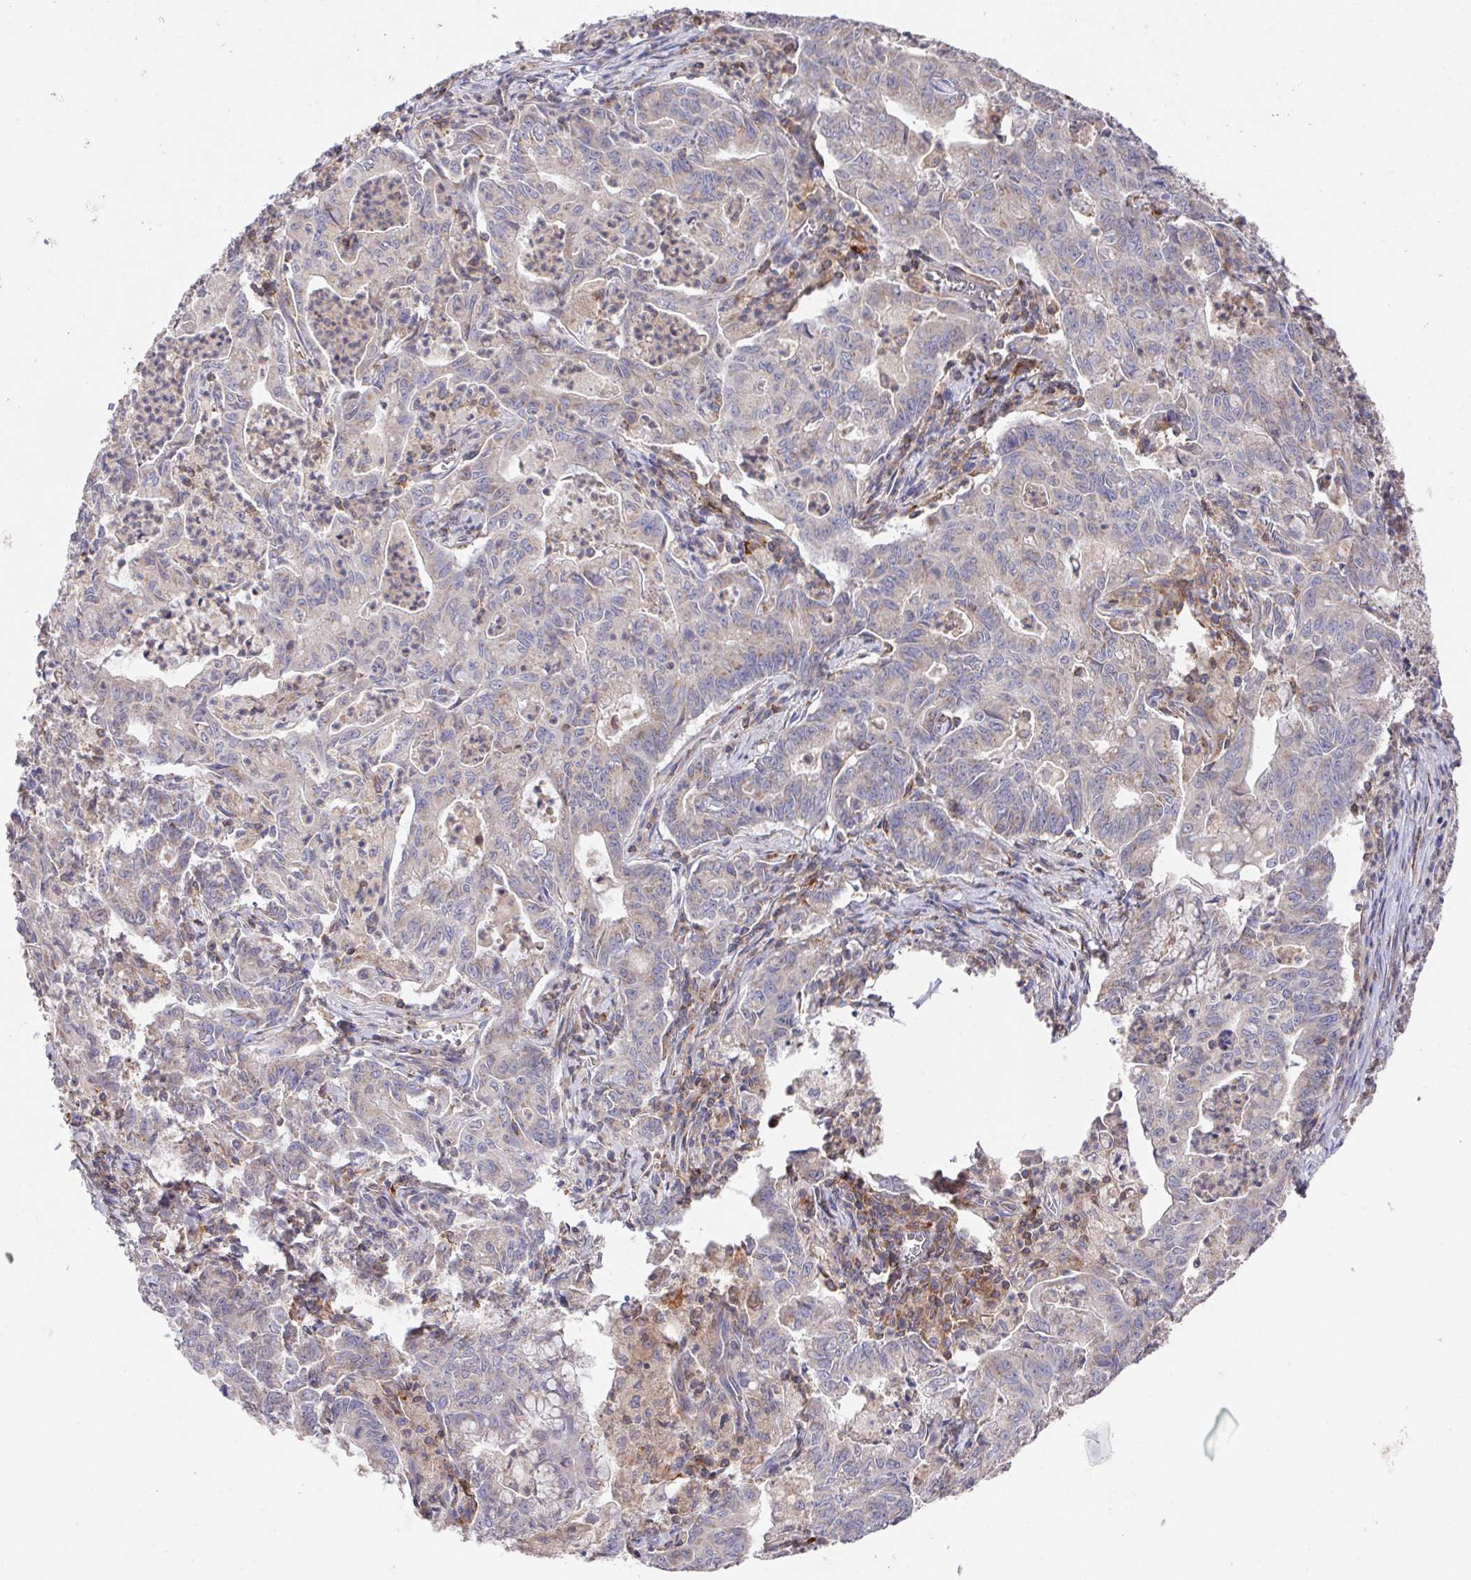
{"staining": {"intensity": "negative", "quantity": "none", "location": "none"}, "tissue": "stomach cancer", "cell_type": "Tumor cells", "image_type": "cancer", "snomed": [{"axis": "morphology", "description": "Adenocarcinoma, NOS"}, {"axis": "topography", "description": "Stomach, upper"}], "caption": "Human adenocarcinoma (stomach) stained for a protein using immunohistochemistry (IHC) displays no expression in tumor cells.", "gene": "FAM241A", "patient": {"sex": "female", "age": 79}}